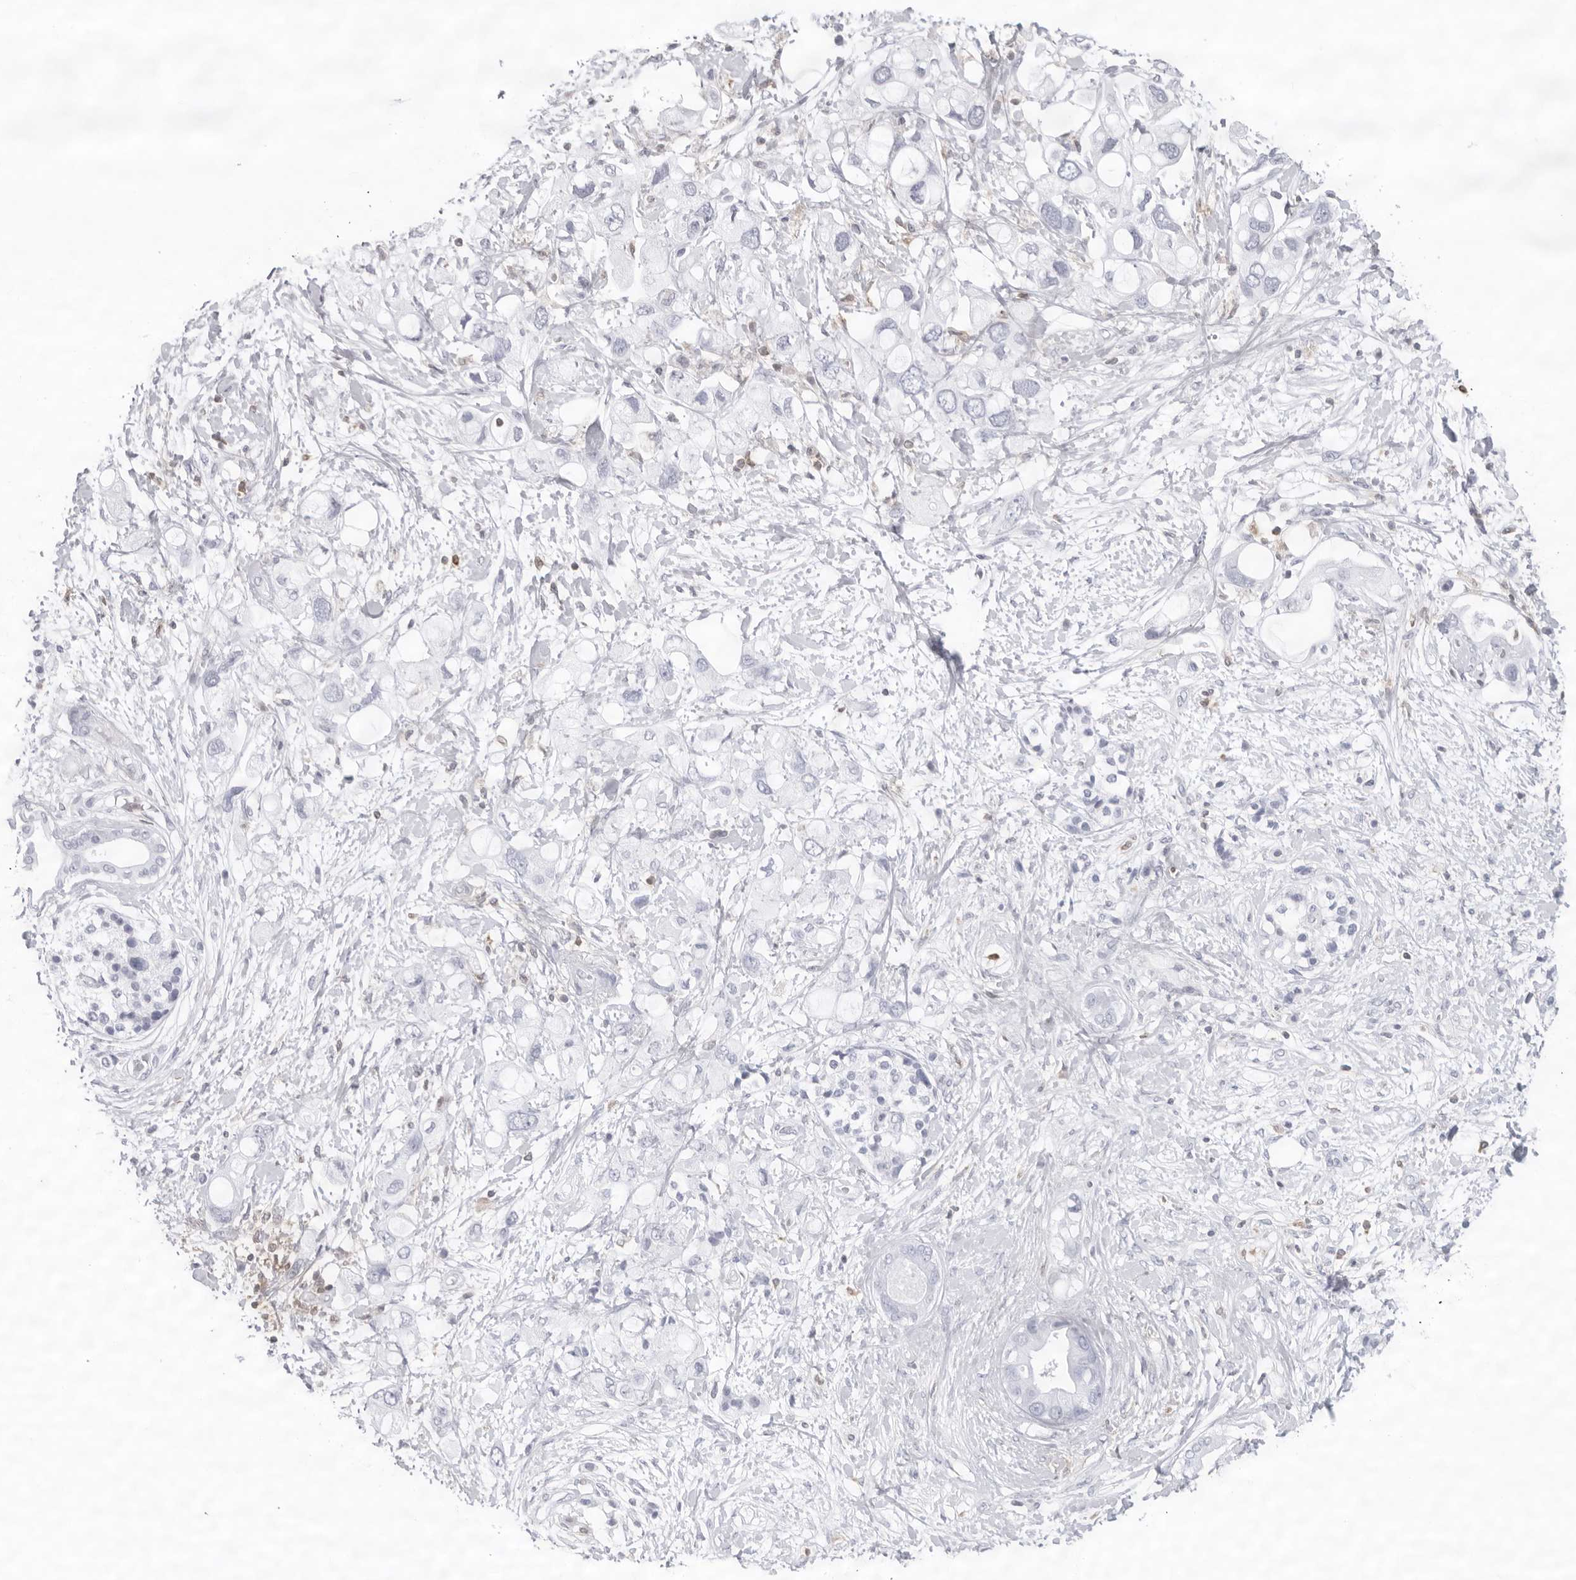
{"staining": {"intensity": "negative", "quantity": "none", "location": "none"}, "tissue": "pancreatic cancer", "cell_type": "Tumor cells", "image_type": "cancer", "snomed": [{"axis": "morphology", "description": "Adenocarcinoma, NOS"}, {"axis": "topography", "description": "Pancreas"}], "caption": "Adenocarcinoma (pancreatic) was stained to show a protein in brown. There is no significant positivity in tumor cells. (DAB immunohistochemistry with hematoxylin counter stain).", "gene": "FMNL1", "patient": {"sex": "female", "age": 56}}